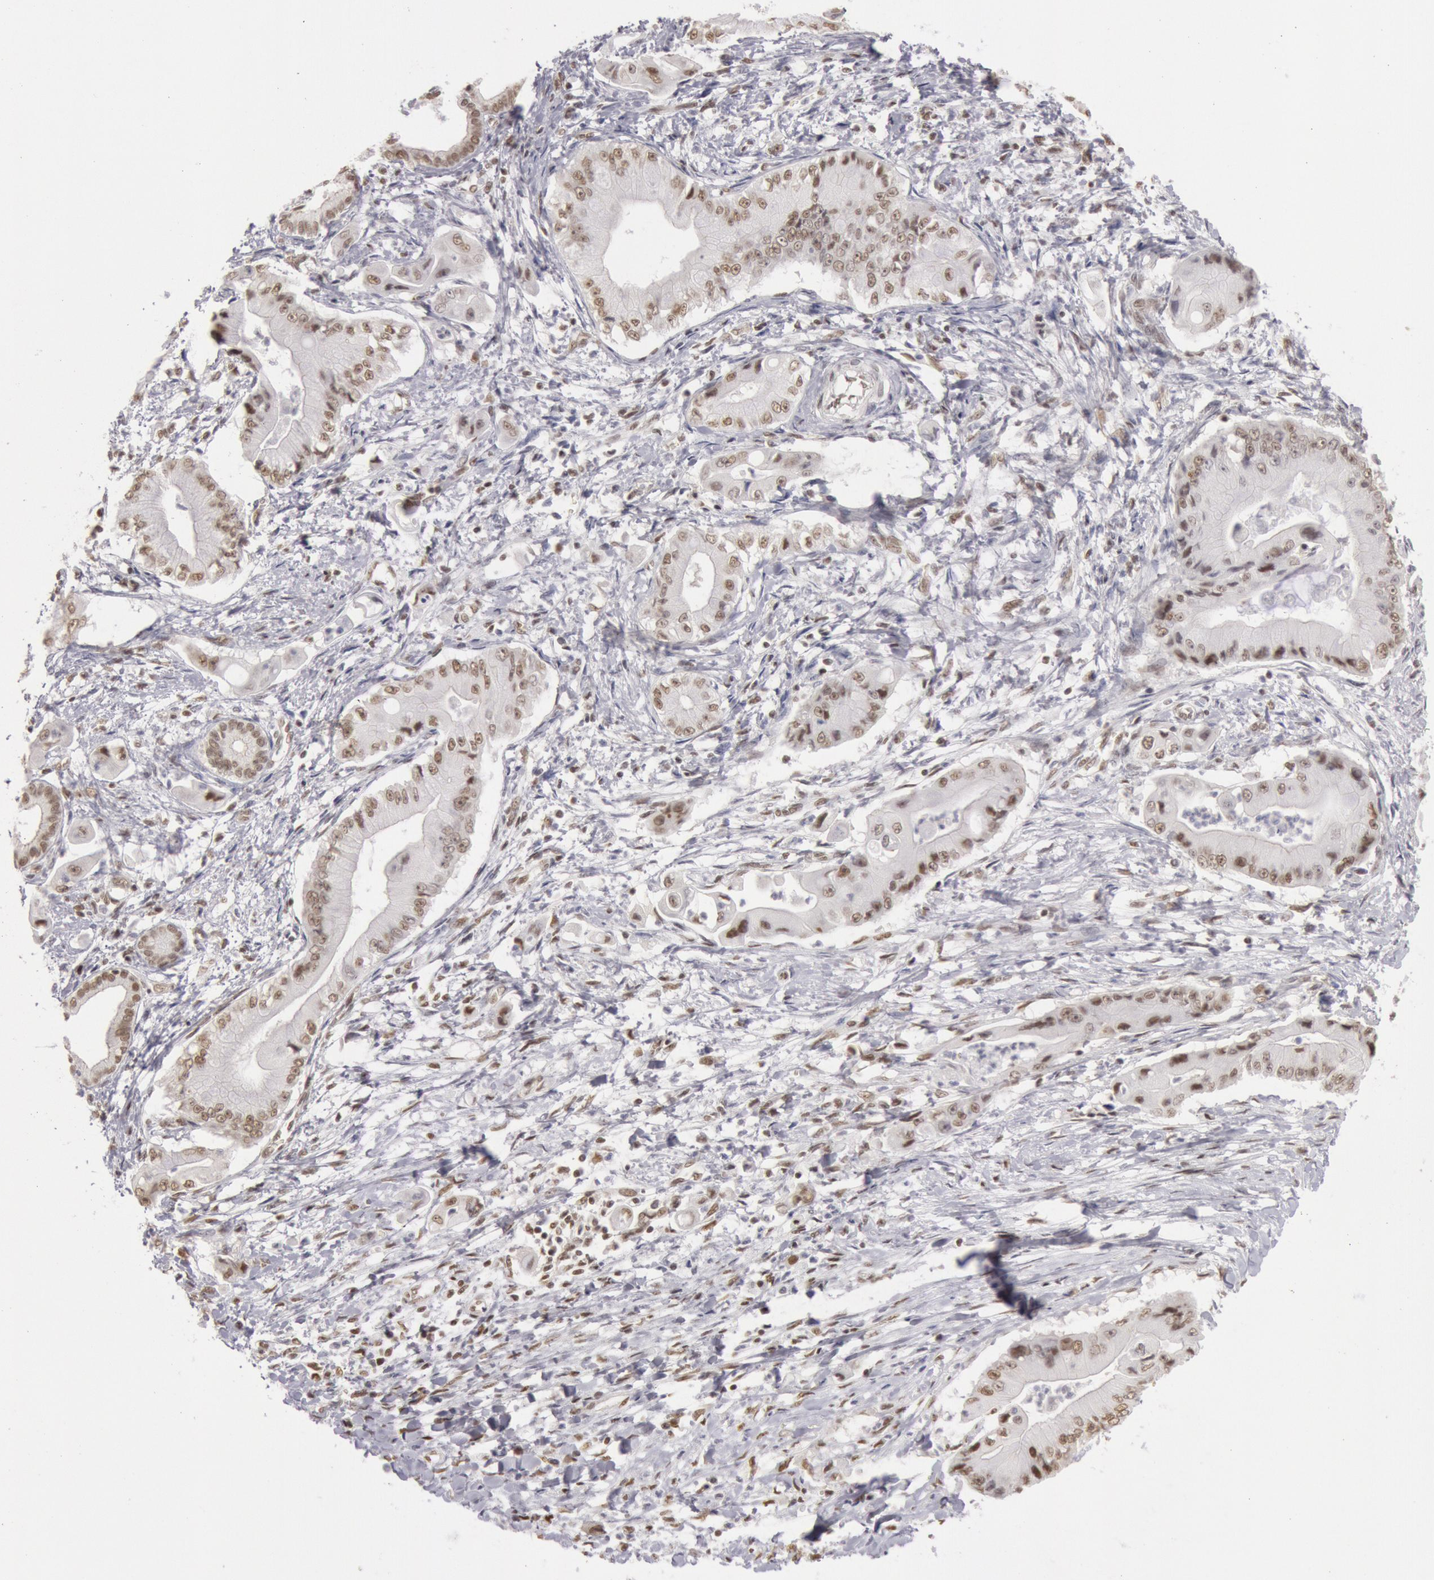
{"staining": {"intensity": "moderate", "quantity": ">75%", "location": "nuclear"}, "tissue": "pancreatic cancer", "cell_type": "Tumor cells", "image_type": "cancer", "snomed": [{"axis": "morphology", "description": "Adenocarcinoma, NOS"}, {"axis": "topography", "description": "Pancreas"}], "caption": "DAB (3,3'-diaminobenzidine) immunohistochemical staining of pancreatic cancer (adenocarcinoma) displays moderate nuclear protein expression in about >75% of tumor cells. The protein of interest is shown in brown color, while the nuclei are stained blue.", "gene": "ESS2", "patient": {"sex": "male", "age": 62}}